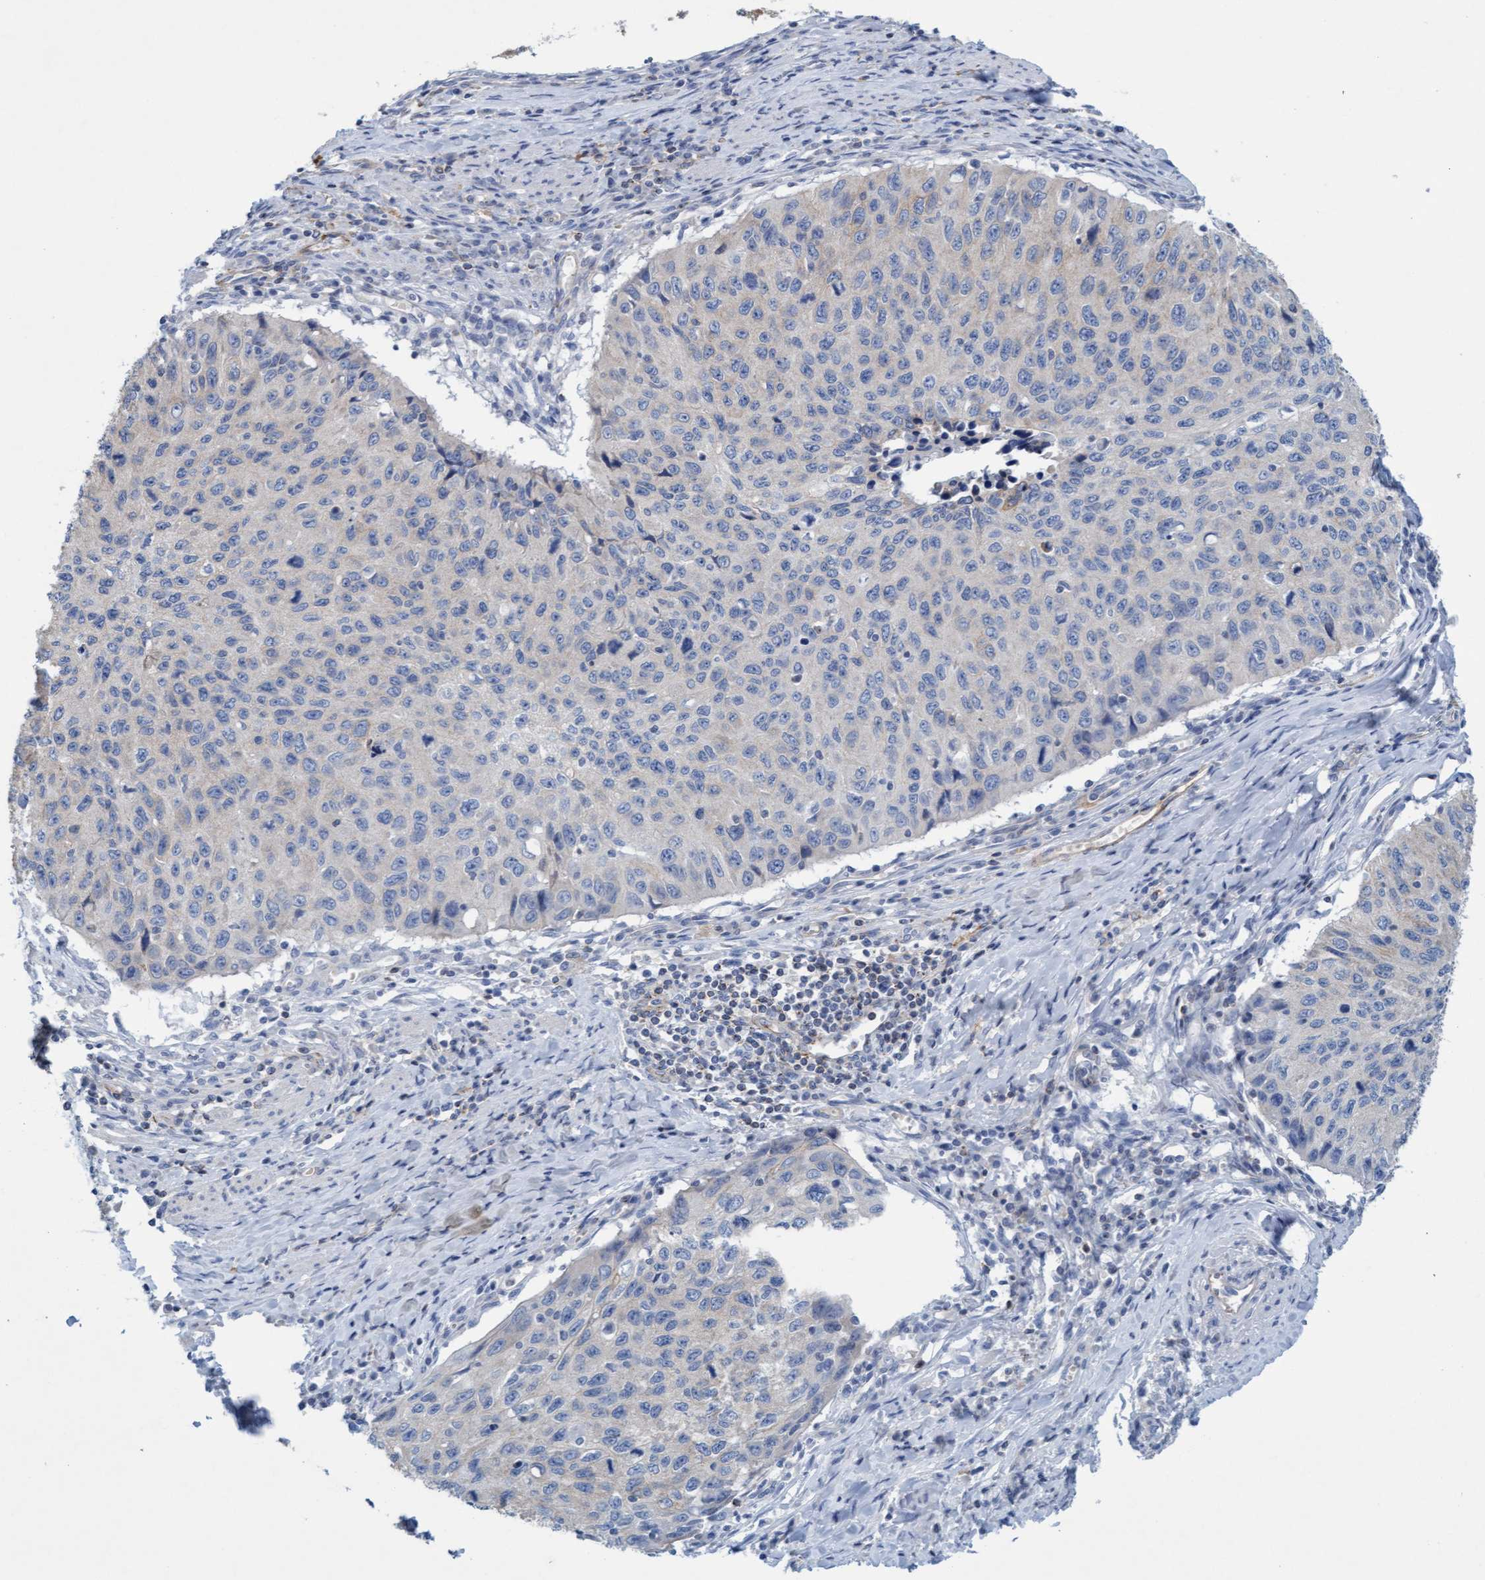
{"staining": {"intensity": "negative", "quantity": "none", "location": "none"}, "tissue": "cervical cancer", "cell_type": "Tumor cells", "image_type": "cancer", "snomed": [{"axis": "morphology", "description": "Squamous cell carcinoma, NOS"}, {"axis": "topography", "description": "Cervix"}], "caption": "High power microscopy image of an IHC histopathology image of cervical cancer (squamous cell carcinoma), revealing no significant staining in tumor cells. (DAB IHC, high magnification).", "gene": "SIGIRR", "patient": {"sex": "female", "age": 53}}